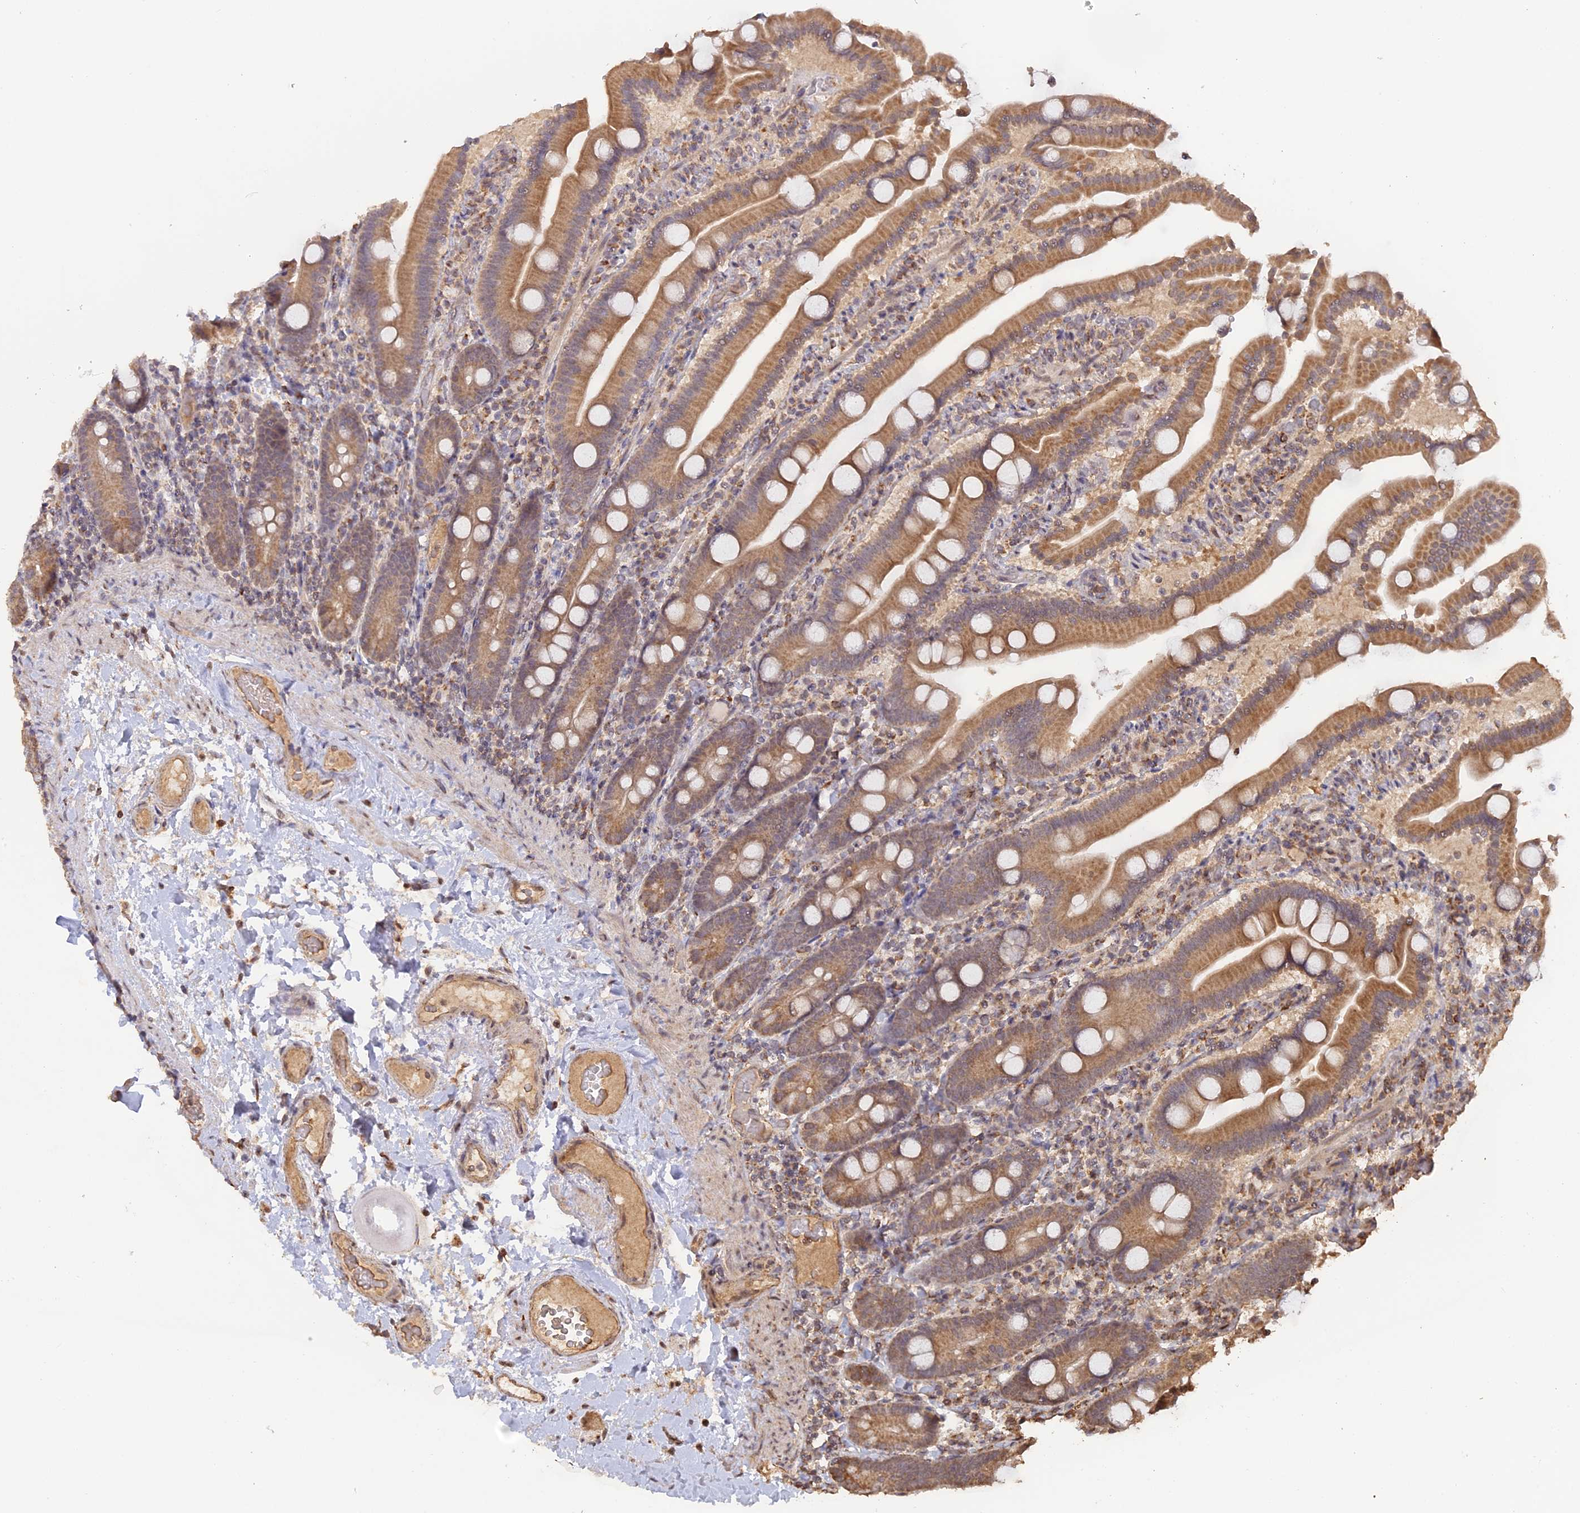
{"staining": {"intensity": "moderate", "quantity": "25%-75%", "location": "cytoplasmic/membranous"}, "tissue": "duodenum", "cell_type": "Glandular cells", "image_type": "normal", "snomed": [{"axis": "morphology", "description": "Normal tissue, NOS"}, {"axis": "topography", "description": "Duodenum"}], "caption": "Moderate cytoplasmic/membranous protein staining is identified in approximately 25%-75% of glandular cells in duodenum.", "gene": "FAM210B", "patient": {"sex": "male", "age": 55}}